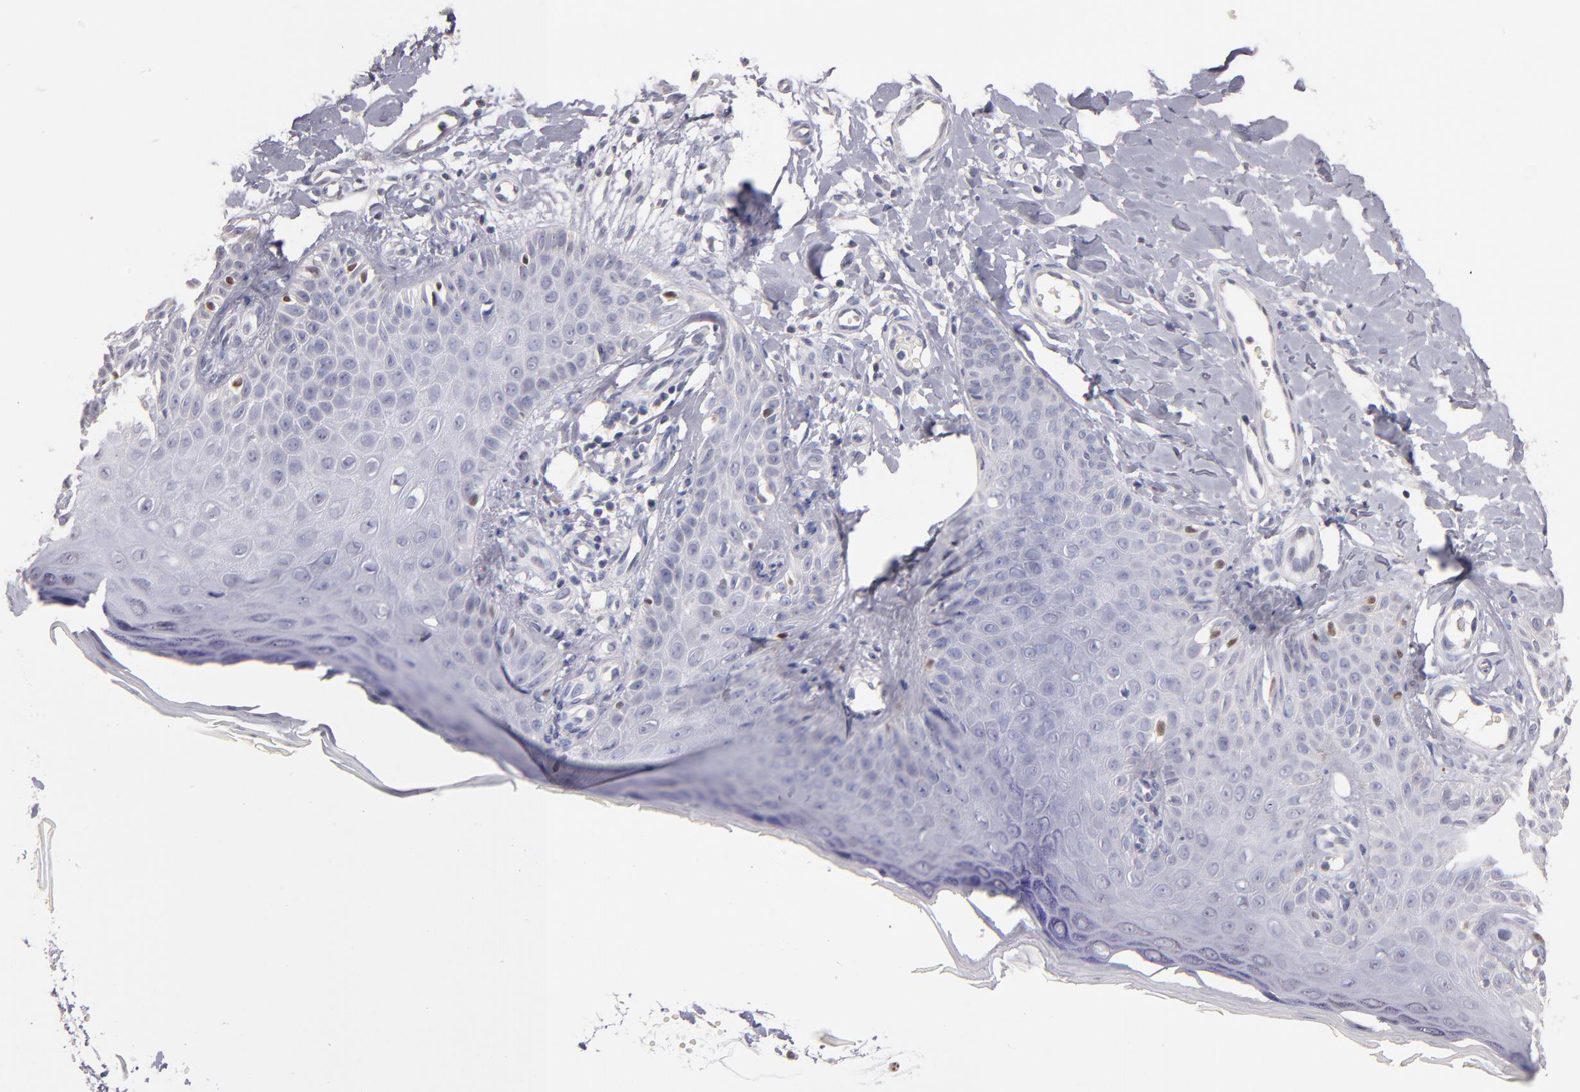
{"staining": {"intensity": "negative", "quantity": "none", "location": "none"}, "tissue": "skin cancer", "cell_type": "Tumor cells", "image_type": "cancer", "snomed": [{"axis": "morphology", "description": "Squamous cell carcinoma, NOS"}, {"axis": "topography", "description": "Skin"}], "caption": "Squamous cell carcinoma (skin) was stained to show a protein in brown. There is no significant positivity in tumor cells.", "gene": "SOX10", "patient": {"sex": "female", "age": 40}}